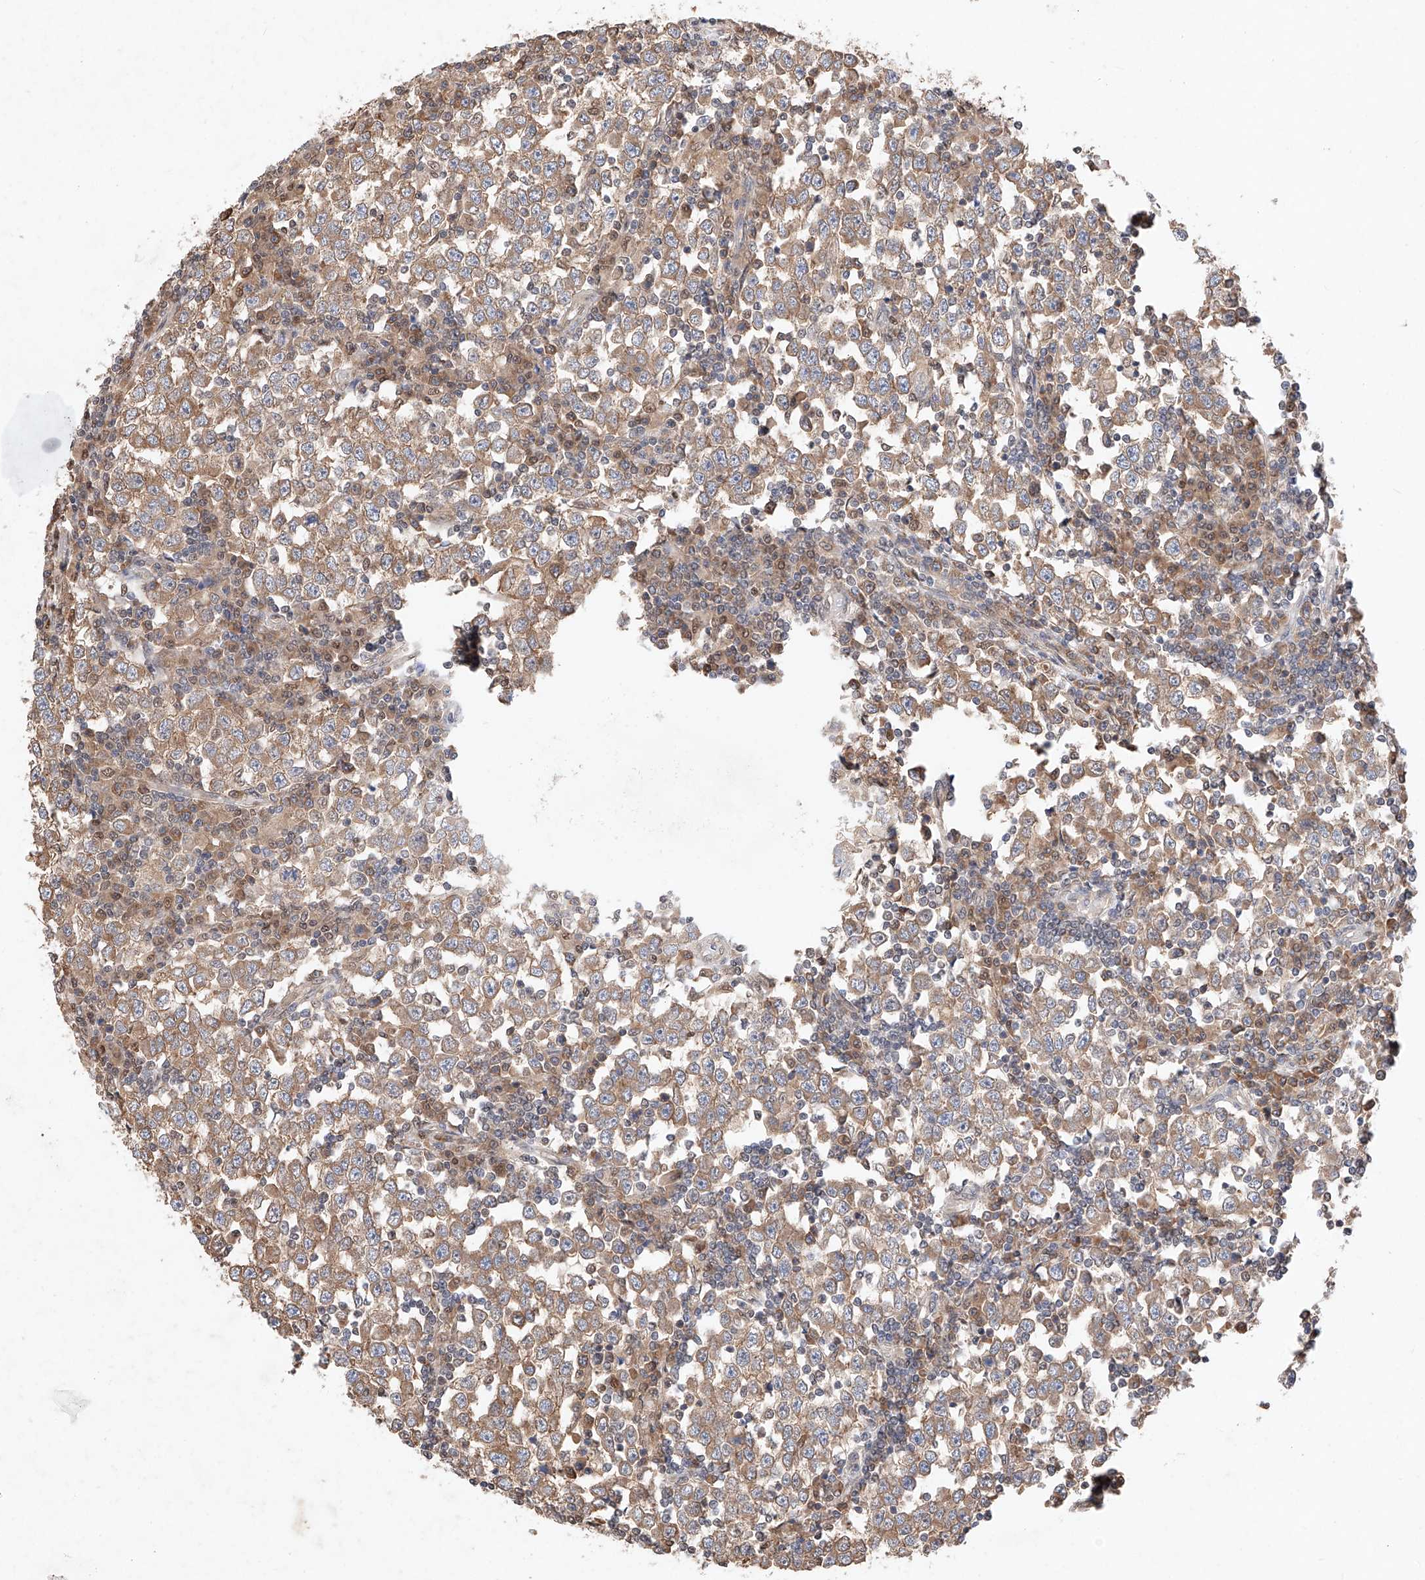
{"staining": {"intensity": "moderate", "quantity": ">75%", "location": "cytoplasmic/membranous"}, "tissue": "testis cancer", "cell_type": "Tumor cells", "image_type": "cancer", "snomed": [{"axis": "morphology", "description": "Seminoma, NOS"}, {"axis": "topography", "description": "Testis"}], "caption": "IHC of seminoma (testis) reveals medium levels of moderate cytoplasmic/membranous expression in about >75% of tumor cells.", "gene": "ZSCAN4", "patient": {"sex": "male", "age": 65}}